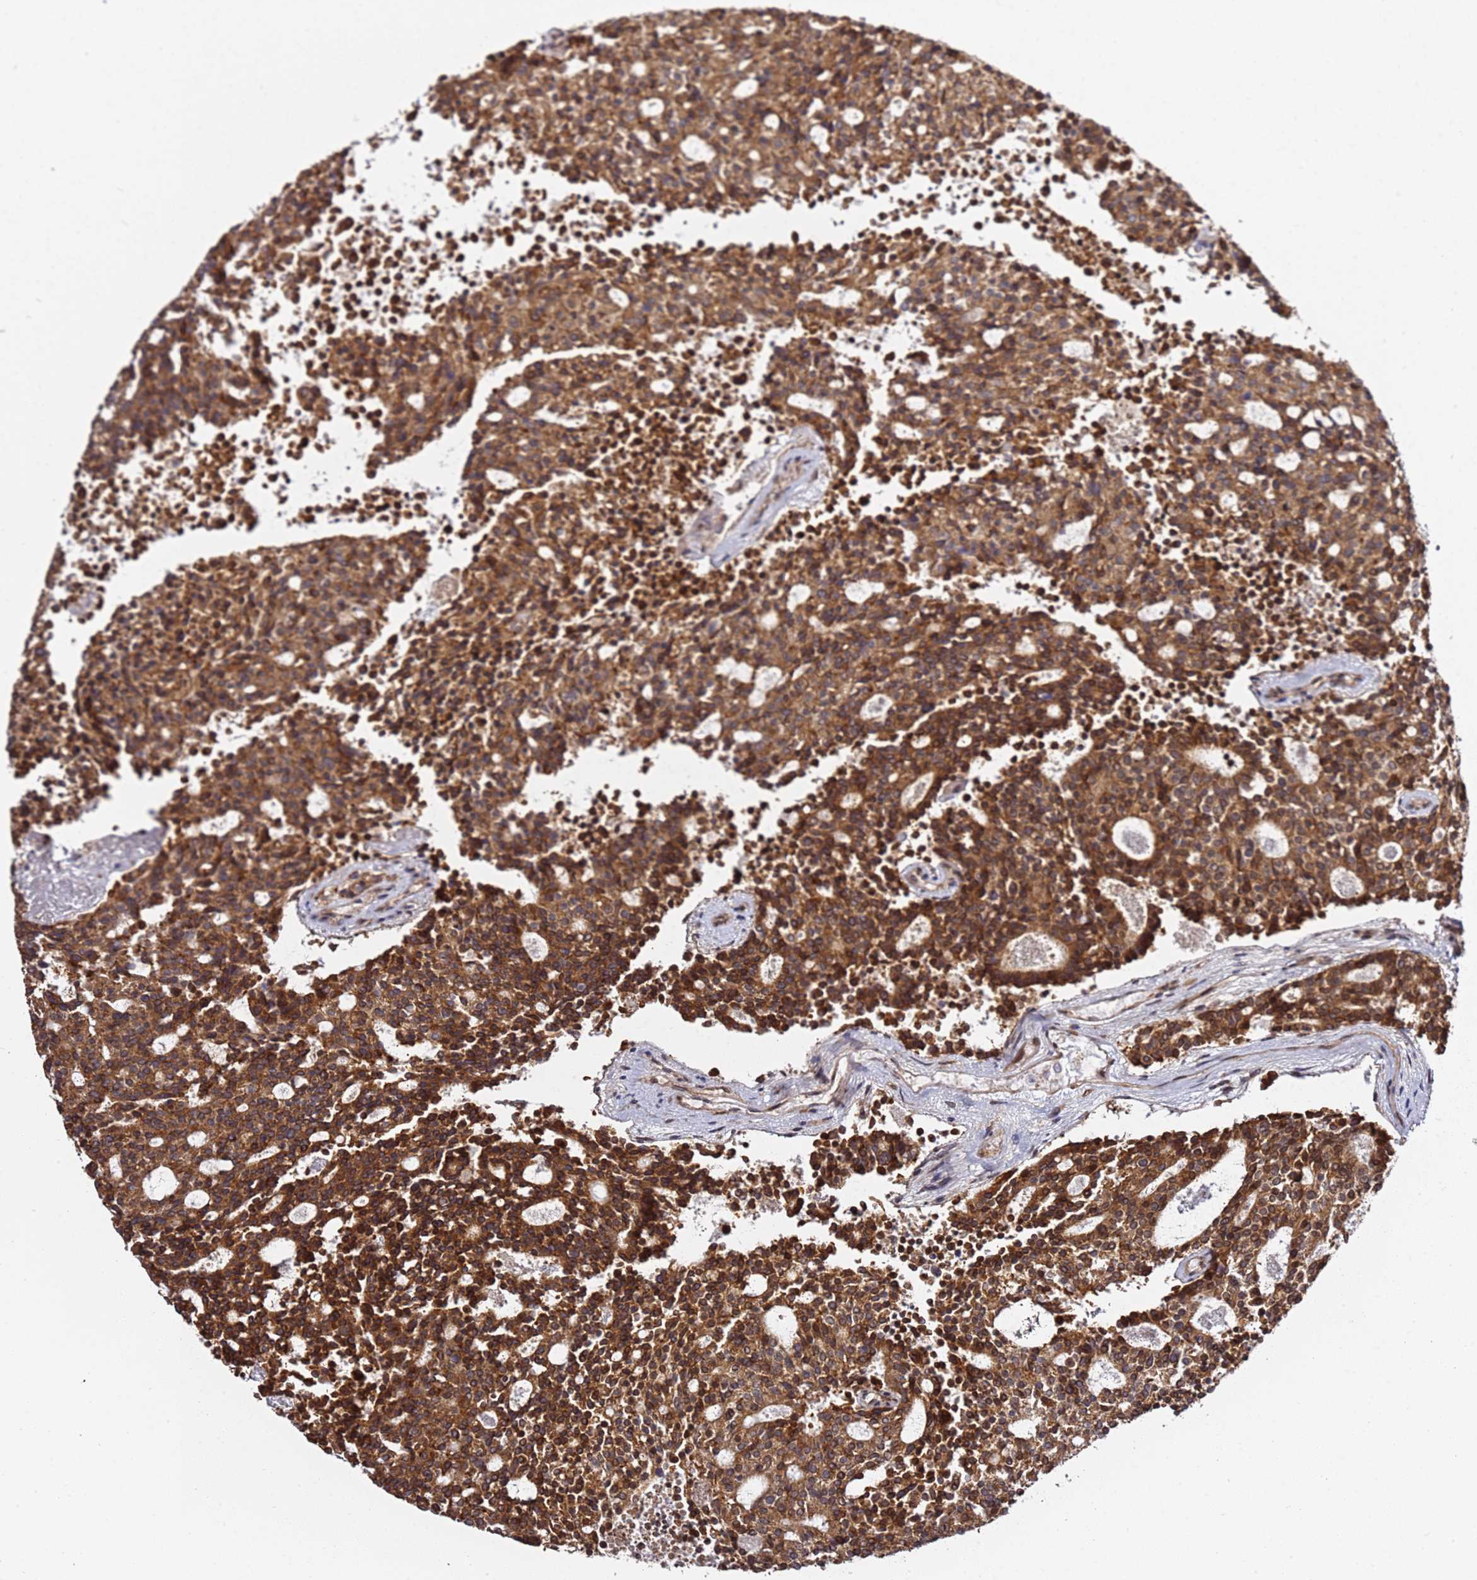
{"staining": {"intensity": "strong", "quantity": ">75%", "location": "cytoplasmic/membranous"}, "tissue": "carcinoid", "cell_type": "Tumor cells", "image_type": "cancer", "snomed": [{"axis": "morphology", "description": "Carcinoid, malignant, NOS"}, {"axis": "topography", "description": "Pancreas"}], "caption": "Carcinoid was stained to show a protein in brown. There is high levels of strong cytoplasmic/membranous staining in approximately >75% of tumor cells.", "gene": "PRKAB2", "patient": {"sex": "female", "age": 54}}